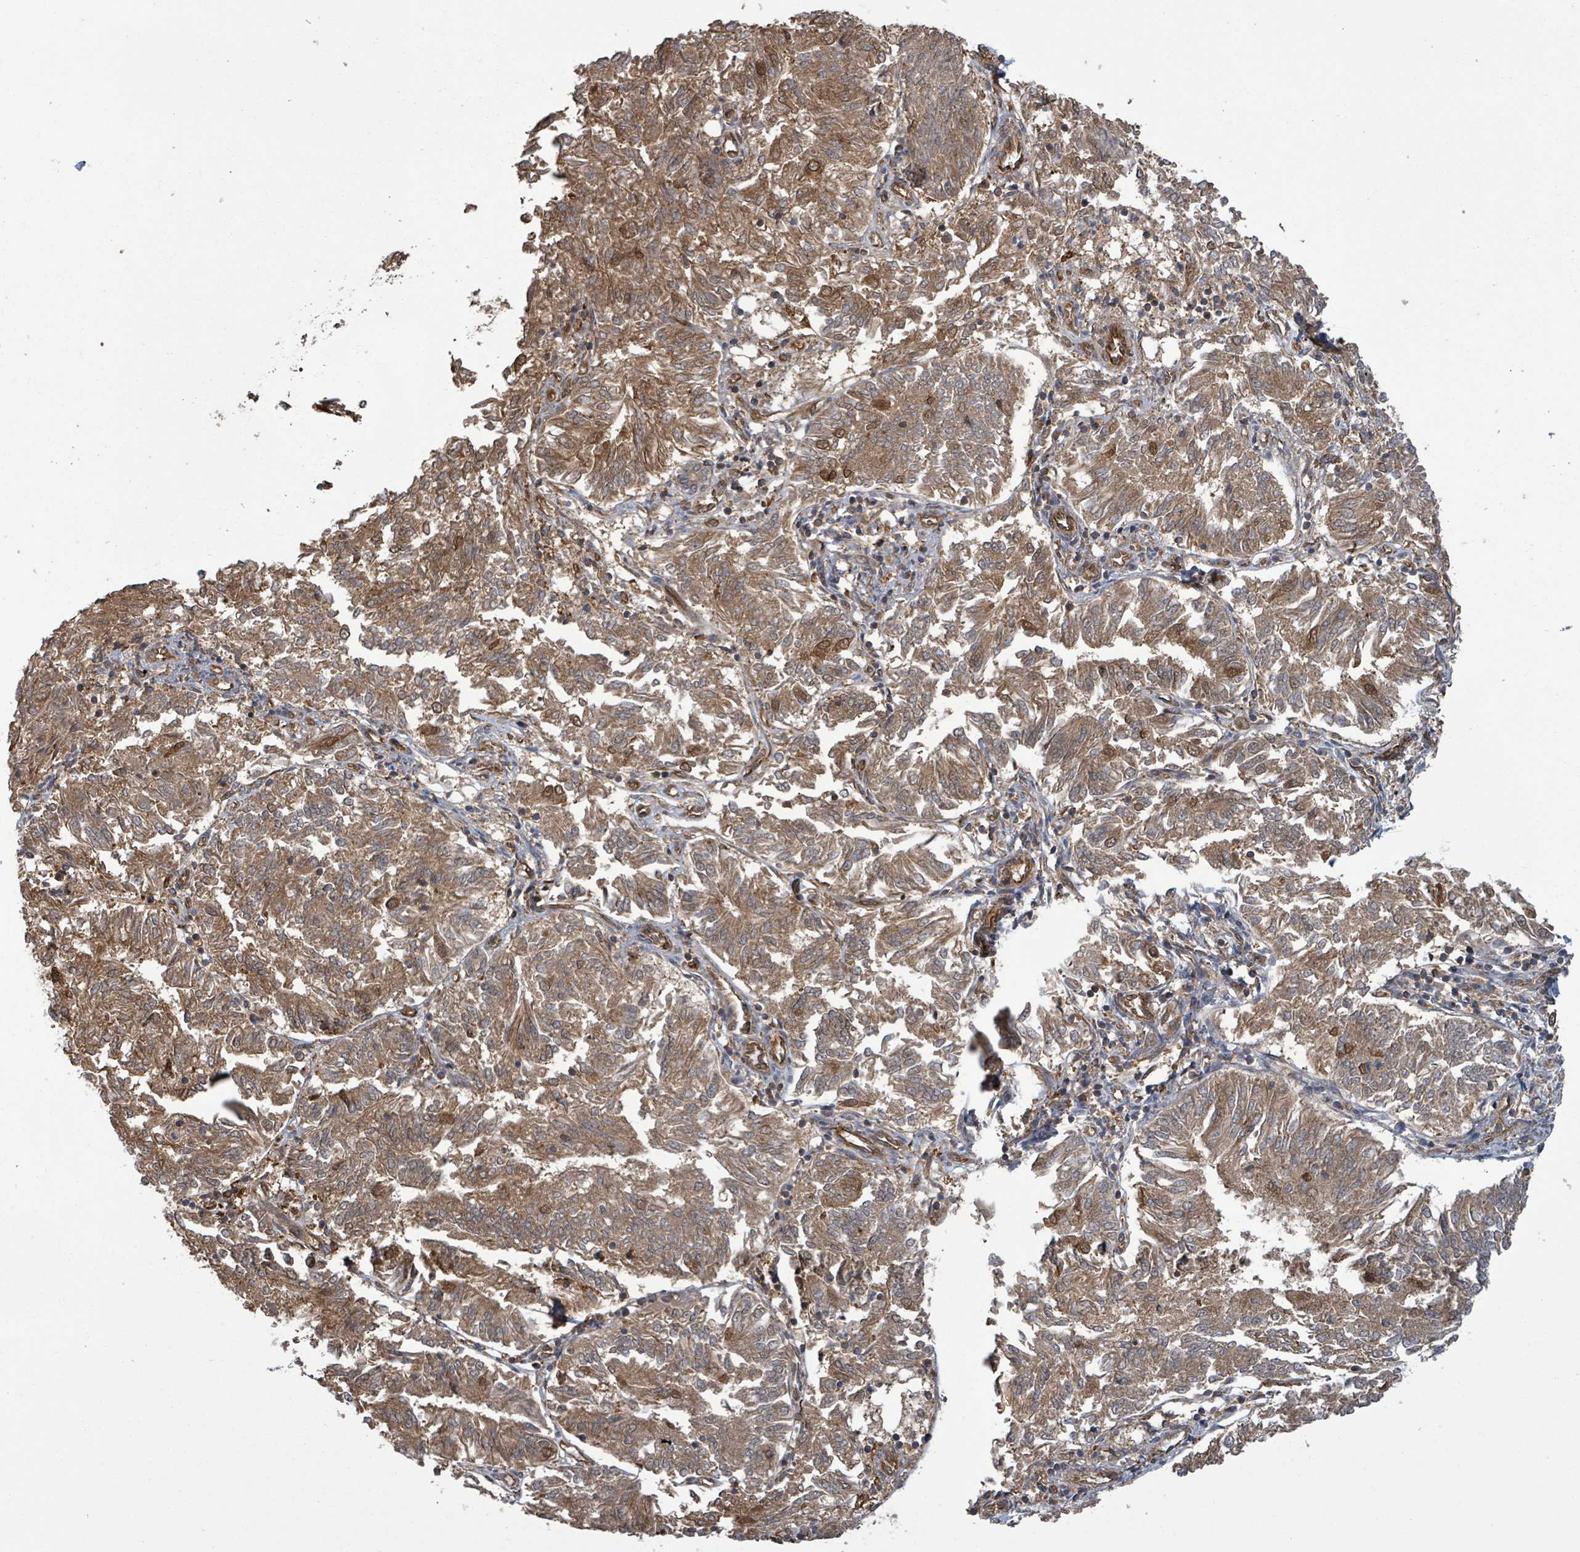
{"staining": {"intensity": "moderate", "quantity": ">75%", "location": "cytoplasmic/membranous,nuclear"}, "tissue": "endometrial cancer", "cell_type": "Tumor cells", "image_type": "cancer", "snomed": [{"axis": "morphology", "description": "Adenocarcinoma, NOS"}, {"axis": "topography", "description": "Endometrium"}], "caption": "Immunohistochemical staining of human endometrial cancer displays moderate cytoplasmic/membranous and nuclear protein staining in approximately >75% of tumor cells.", "gene": "KLC1", "patient": {"sex": "female", "age": 58}}